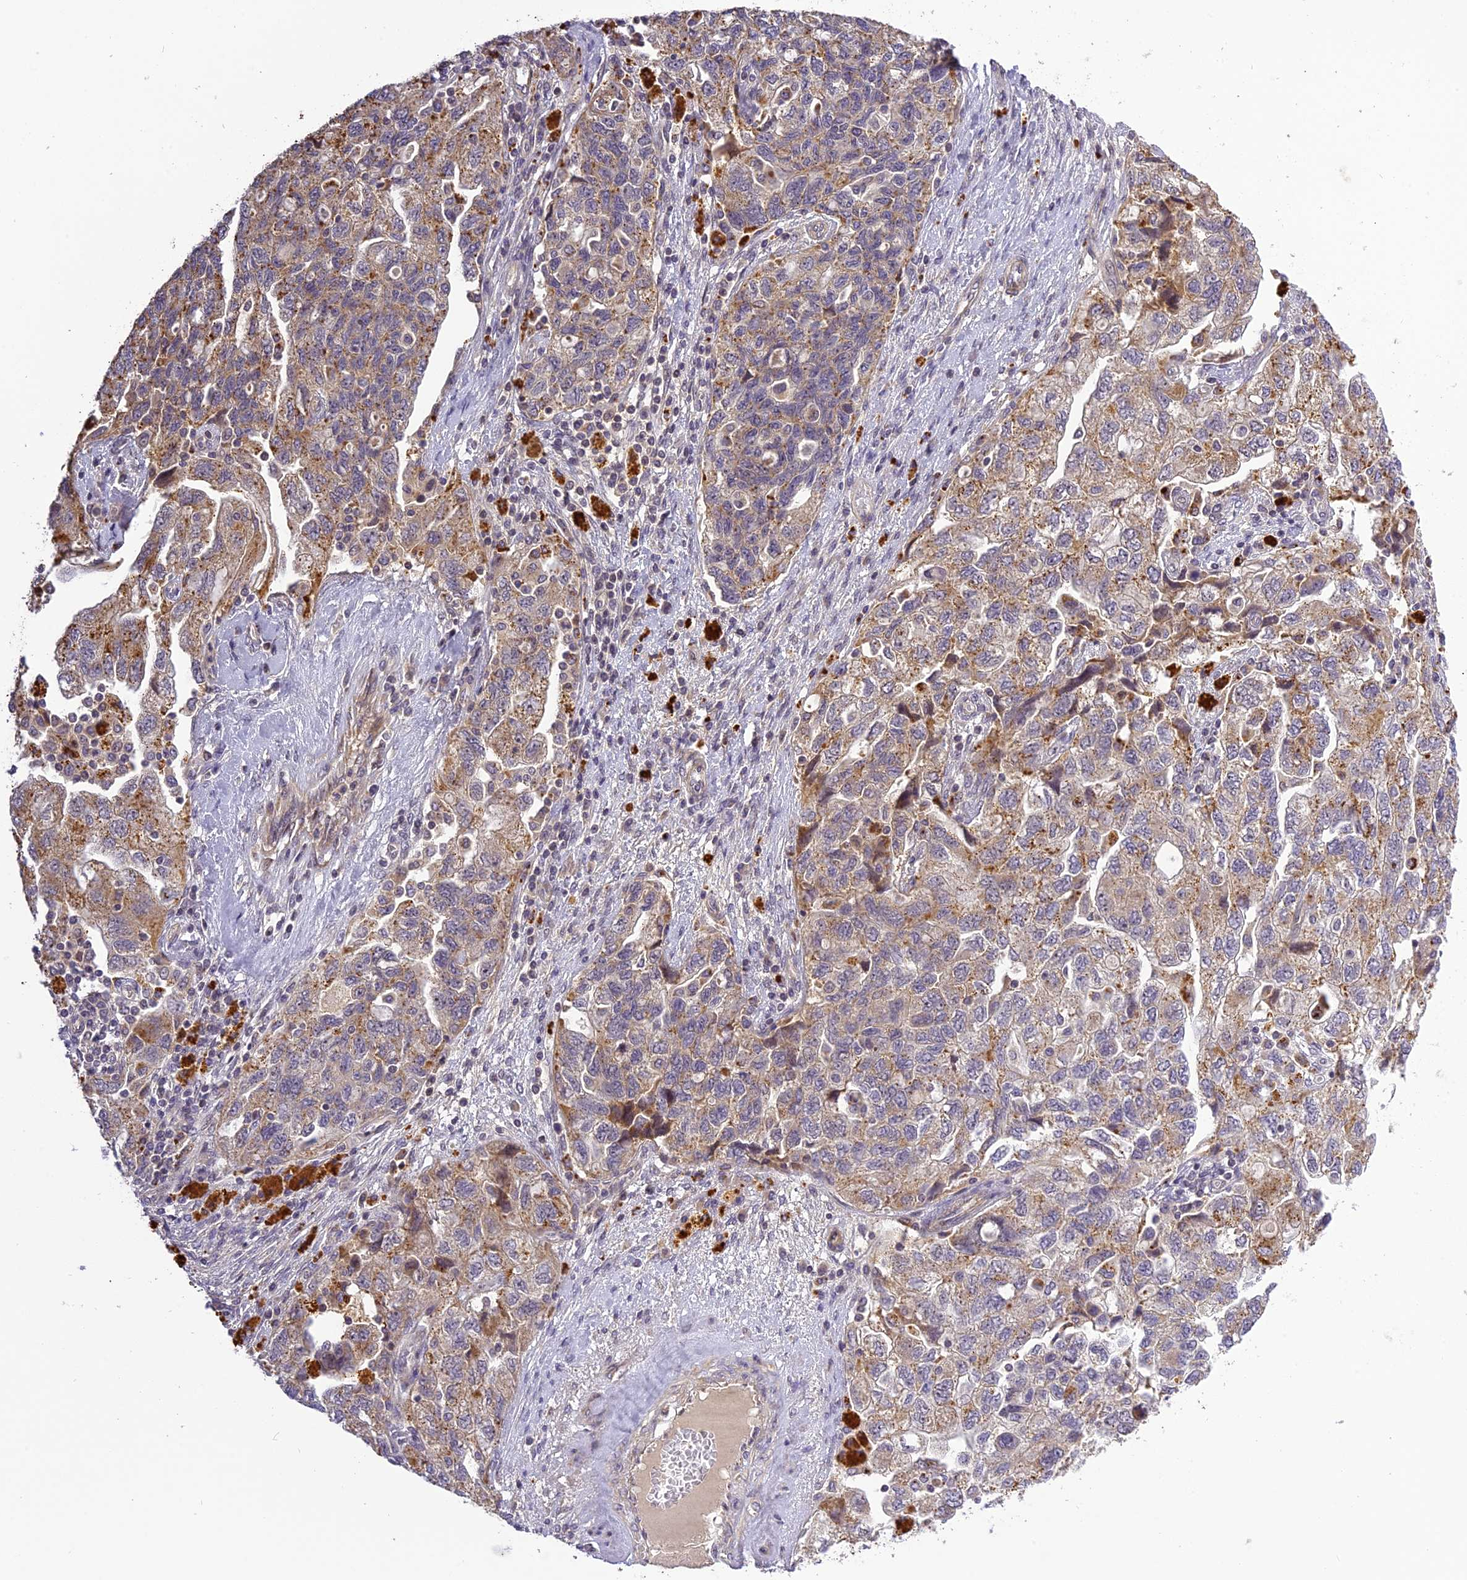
{"staining": {"intensity": "moderate", "quantity": ">75%", "location": "cytoplasmic/membranous"}, "tissue": "ovarian cancer", "cell_type": "Tumor cells", "image_type": "cancer", "snomed": [{"axis": "morphology", "description": "Carcinoma, NOS"}, {"axis": "morphology", "description": "Cystadenocarcinoma, serous, NOS"}, {"axis": "topography", "description": "Ovary"}], "caption": "Moderate cytoplasmic/membranous protein staining is appreciated in approximately >75% of tumor cells in carcinoma (ovarian).", "gene": "FNIP2", "patient": {"sex": "female", "age": 69}}